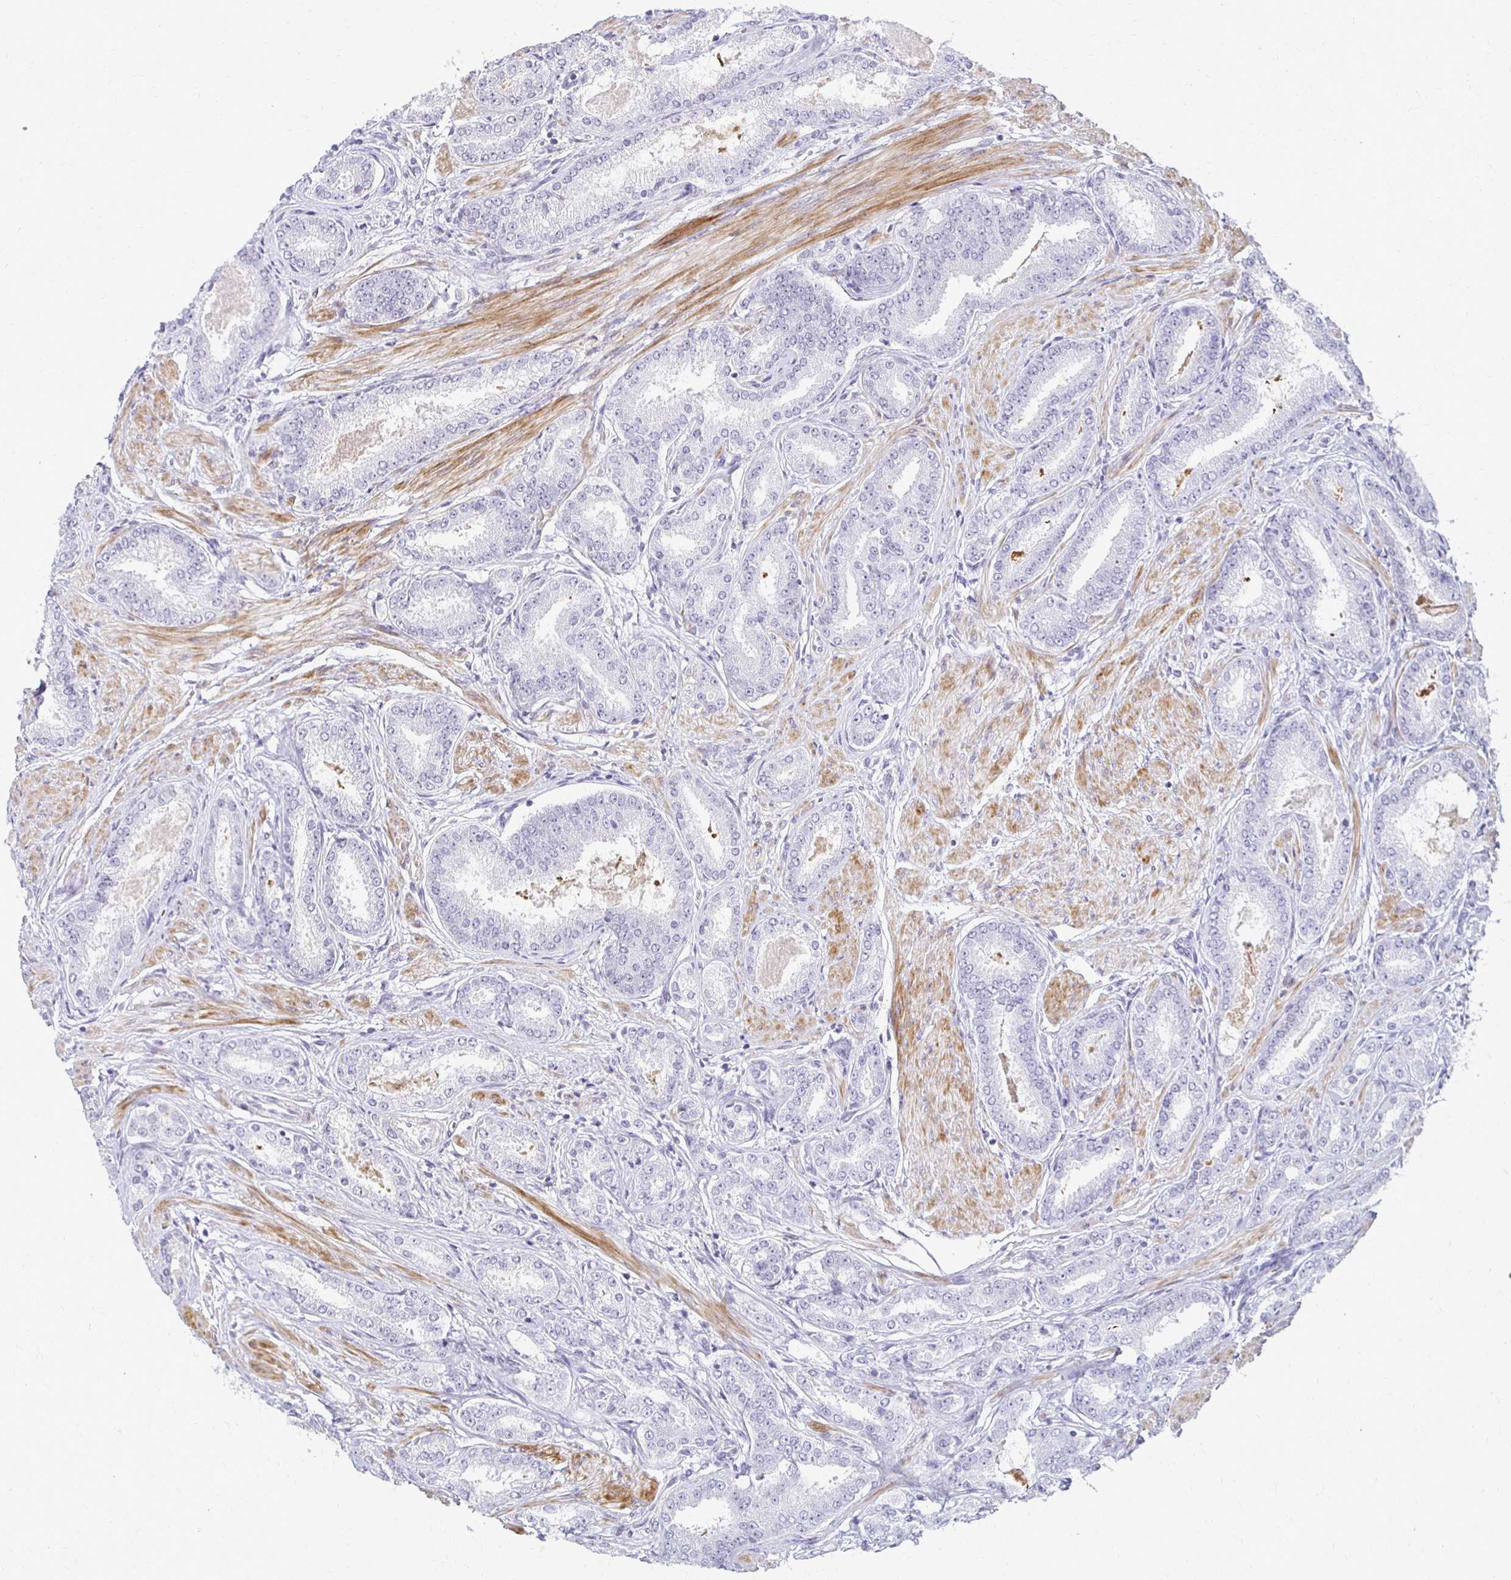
{"staining": {"intensity": "negative", "quantity": "none", "location": "none"}, "tissue": "prostate cancer", "cell_type": "Tumor cells", "image_type": "cancer", "snomed": [{"axis": "morphology", "description": "Adenocarcinoma, High grade"}, {"axis": "topography", "description": "Prostate"}], "caption": "Immunohistochemistry micrograph of neoplastic tissue: human high-grade adenocarcinoma (prostate) stained with DAB displays no significant protein staining in tumor cells.", "gene": "FOXO4", "patient": {"sex": "male", "age": 63}}